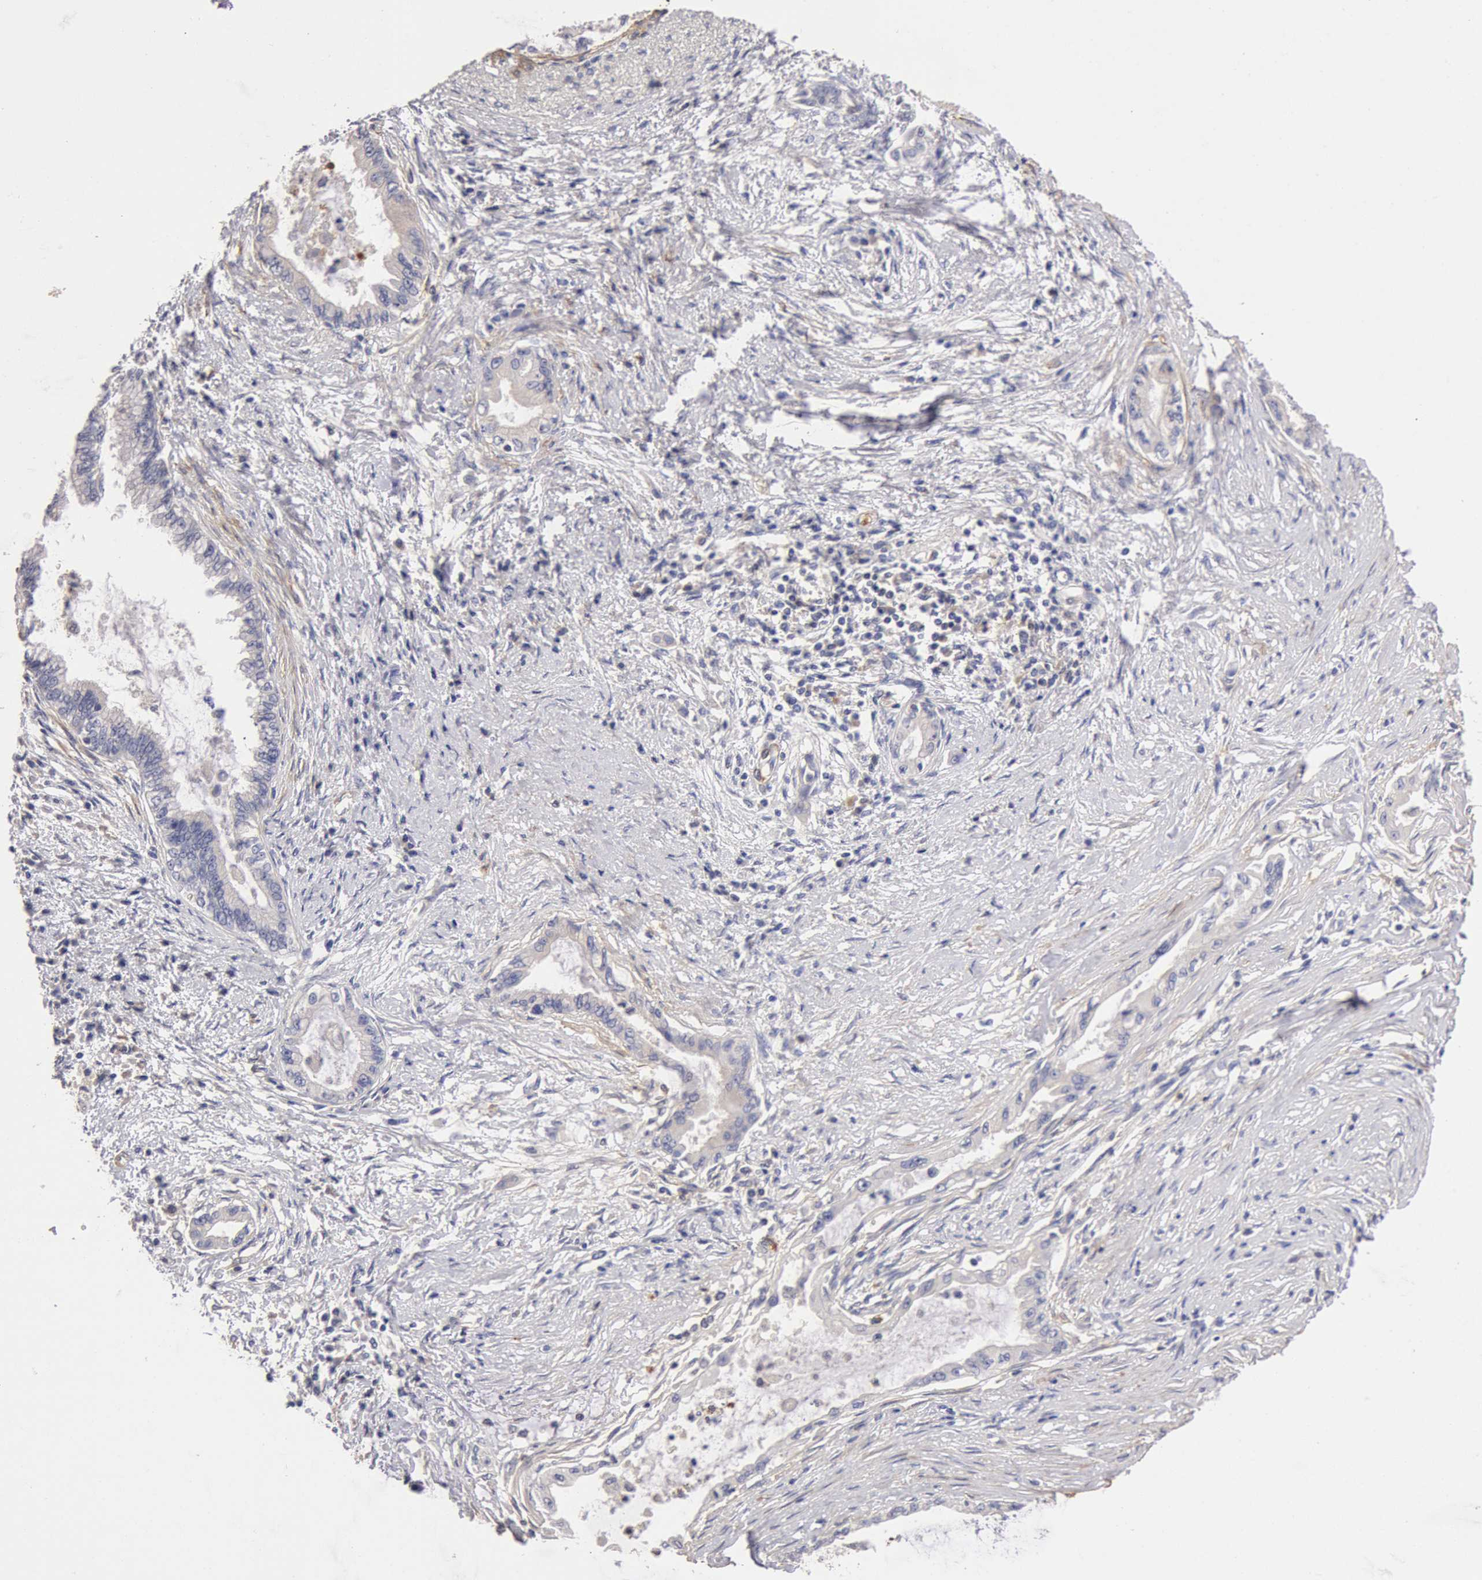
{"staining": {"intensity": "negative", "quantity": "none", "location": "none"}, "tissue": "pancreatic cancer", "cell_type": "Tumor cells", "image_type": "cancer", "snomed": [{"axis": "morphology", "description": "Adenocarcinoma, NOS"}, {"axis": "topography", "description": "Pancreas"}], "caption": "Immunohistochemistry of pancreatic cancer (adenocarcinoma) exhibits no expression in tumor cells.", "gene": "TMED8", "patient": {"sex": "female", "age": 64}}